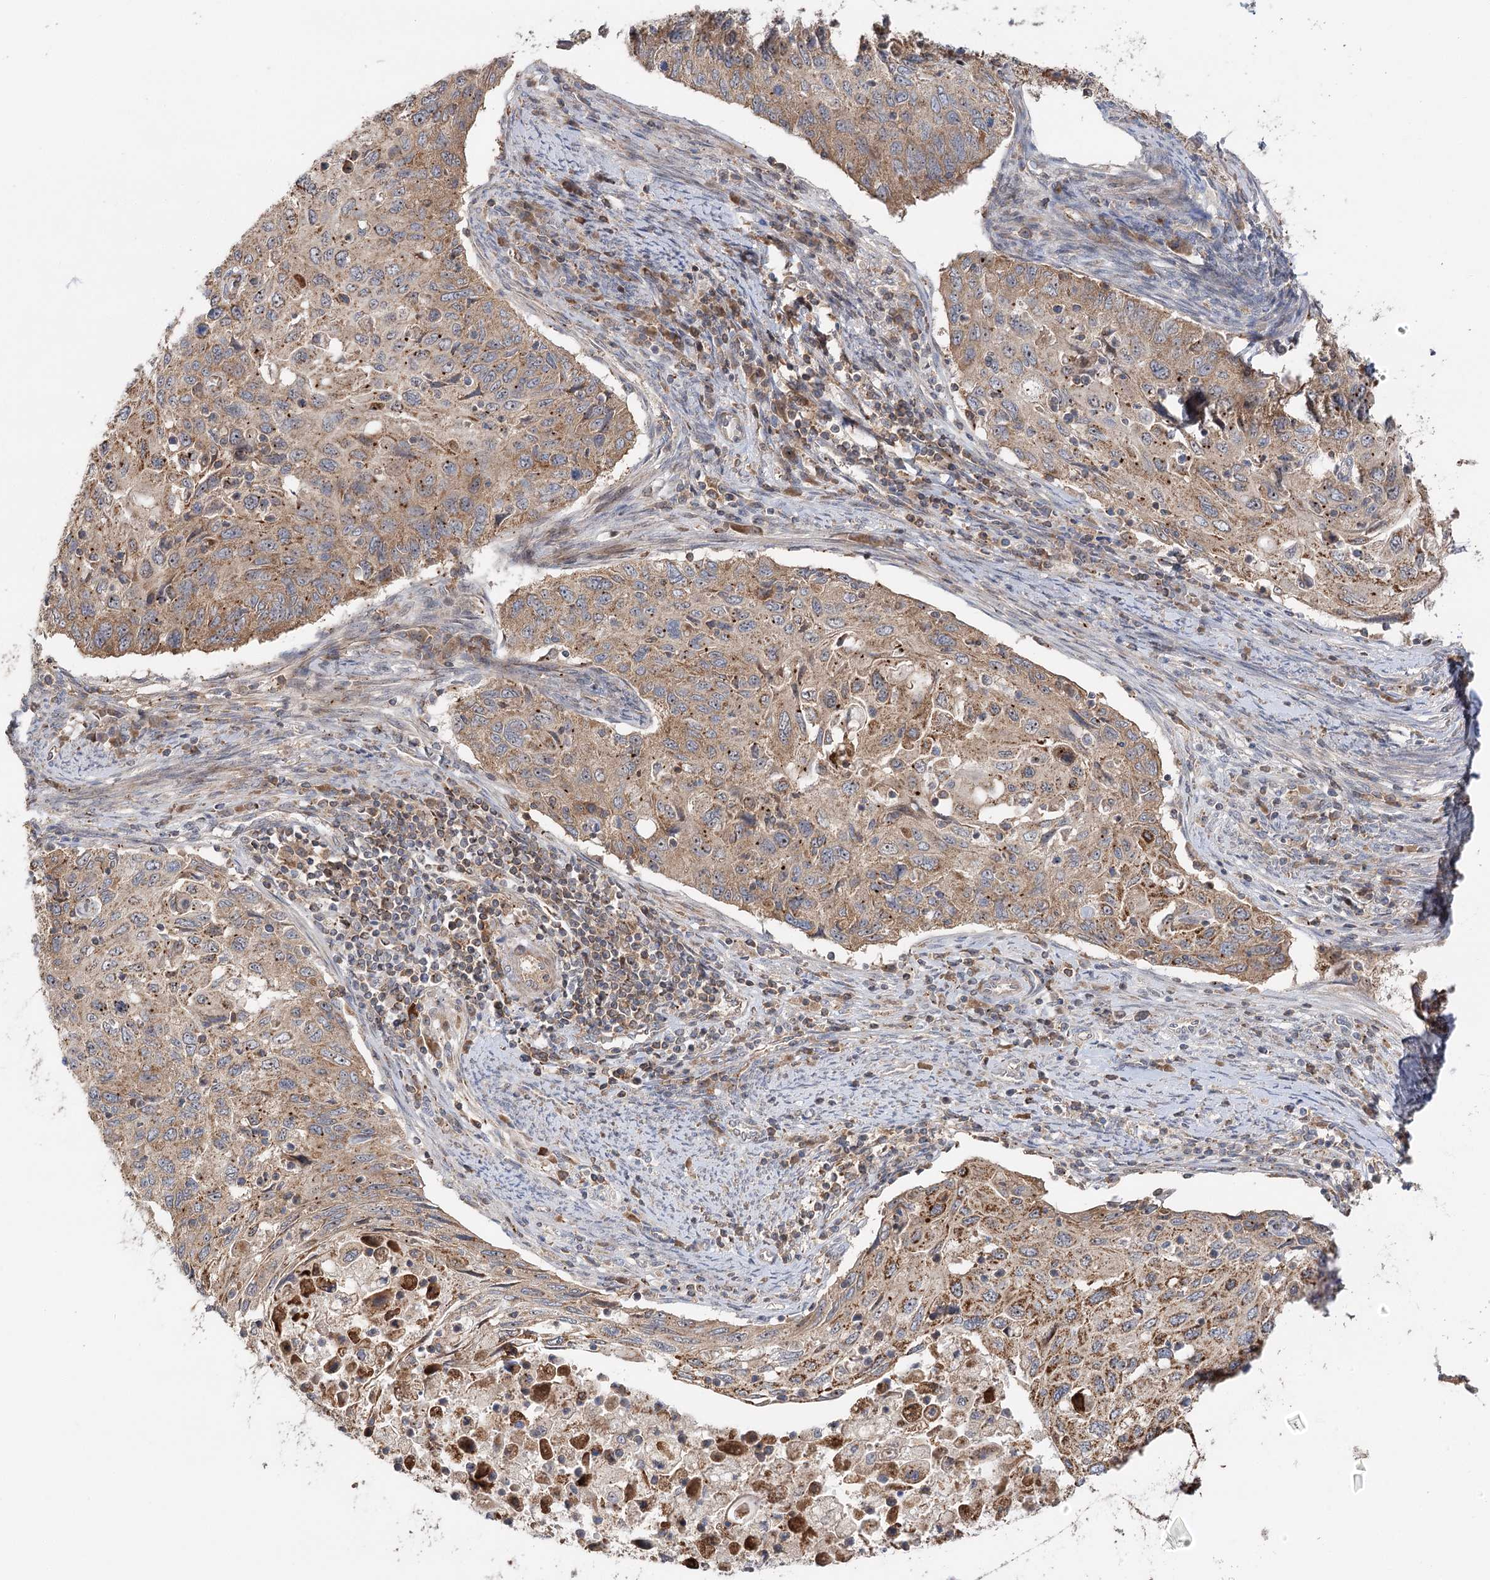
{"staining": {"intensity": "moderate", "quantity": ">75%", "location": "cytoplasmic/membranous"}, "tissue": "cervical cancer", "cell_type": "Tumor cells", "image_type": "cancer", "snomed": [{"axis": "morphology", "description": "Squamous cell carcinoma, NOS"}, {"axis": "topography", "description": "Cervix"}], "caption": "Immunohistochemical staining of human cervical cancer (squamous cell carcinoma) shows moderate cytoplasmic/membranous protein staining in about >75% of tumor cells.", "gene": "RAPGEF6", "patient": {"sex": "female", "age": 70}}